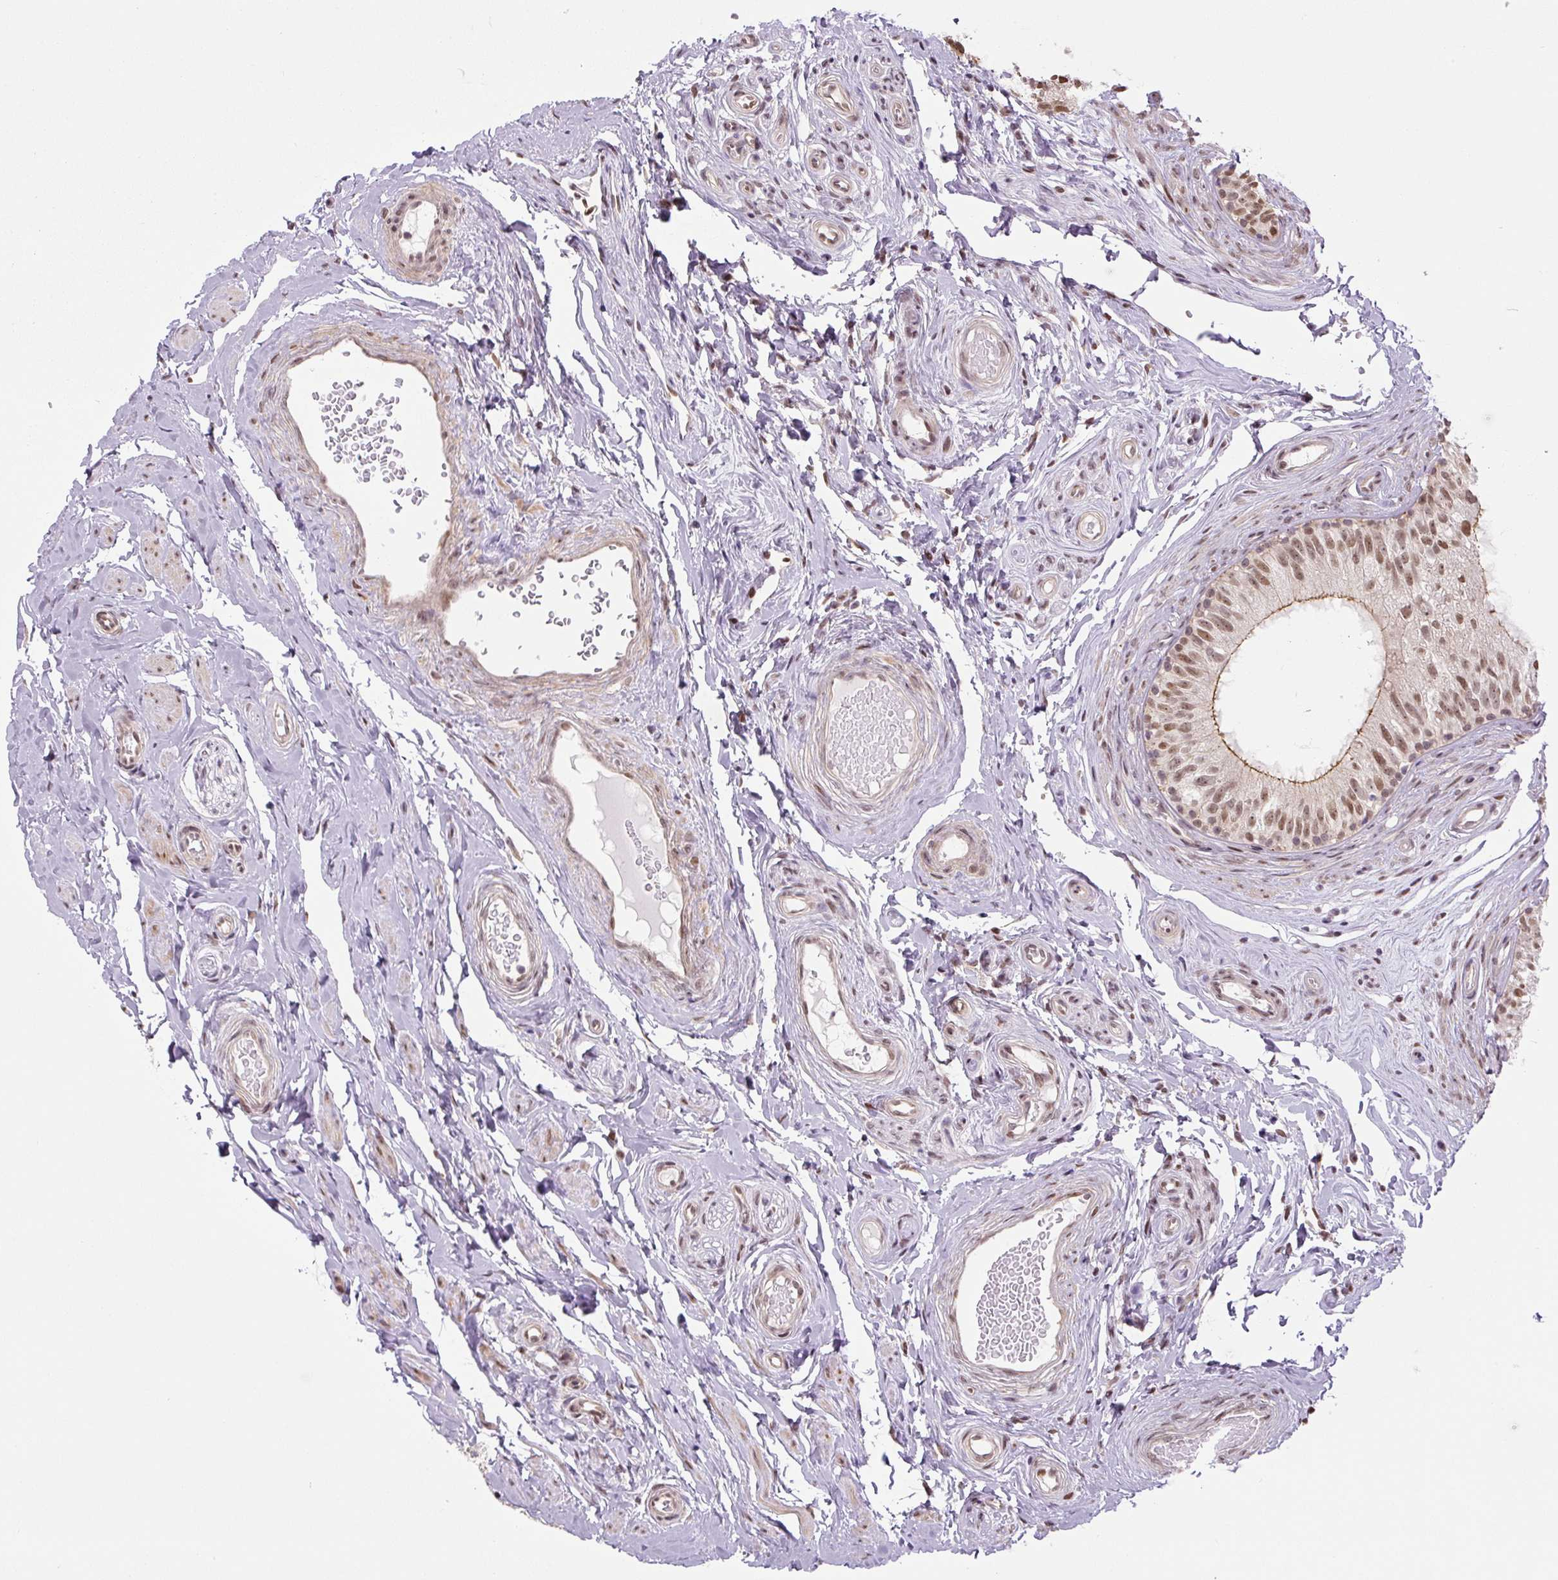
{"staining": {"intensity": "moderate", "quantity": ">75%", "location": "nuclear"}, "tissue": "epididymis", "cell_type": "Glandular cells", "image_type": "normal", "snomed": [{"axis": "morphology", "description": "Normal tissue, NOS"}, {"axis": "morphology", "description": "Seminoma, NOS"}, {"axis": "topography", "description": "Testis"}, {"axis": "topography", "description": "Epididymis"}], "caption": "Immunohistochemical staining of unremarkable epididymis reveals >75% levels of moderate nuclear protein positivity in about >75% of glandular cells. Immunohistochemistry stains the protein of interest in brown and the nuclei are stained blue.", "gene": "TCFL5", "patient": {"sex": "male", "age": 45}}